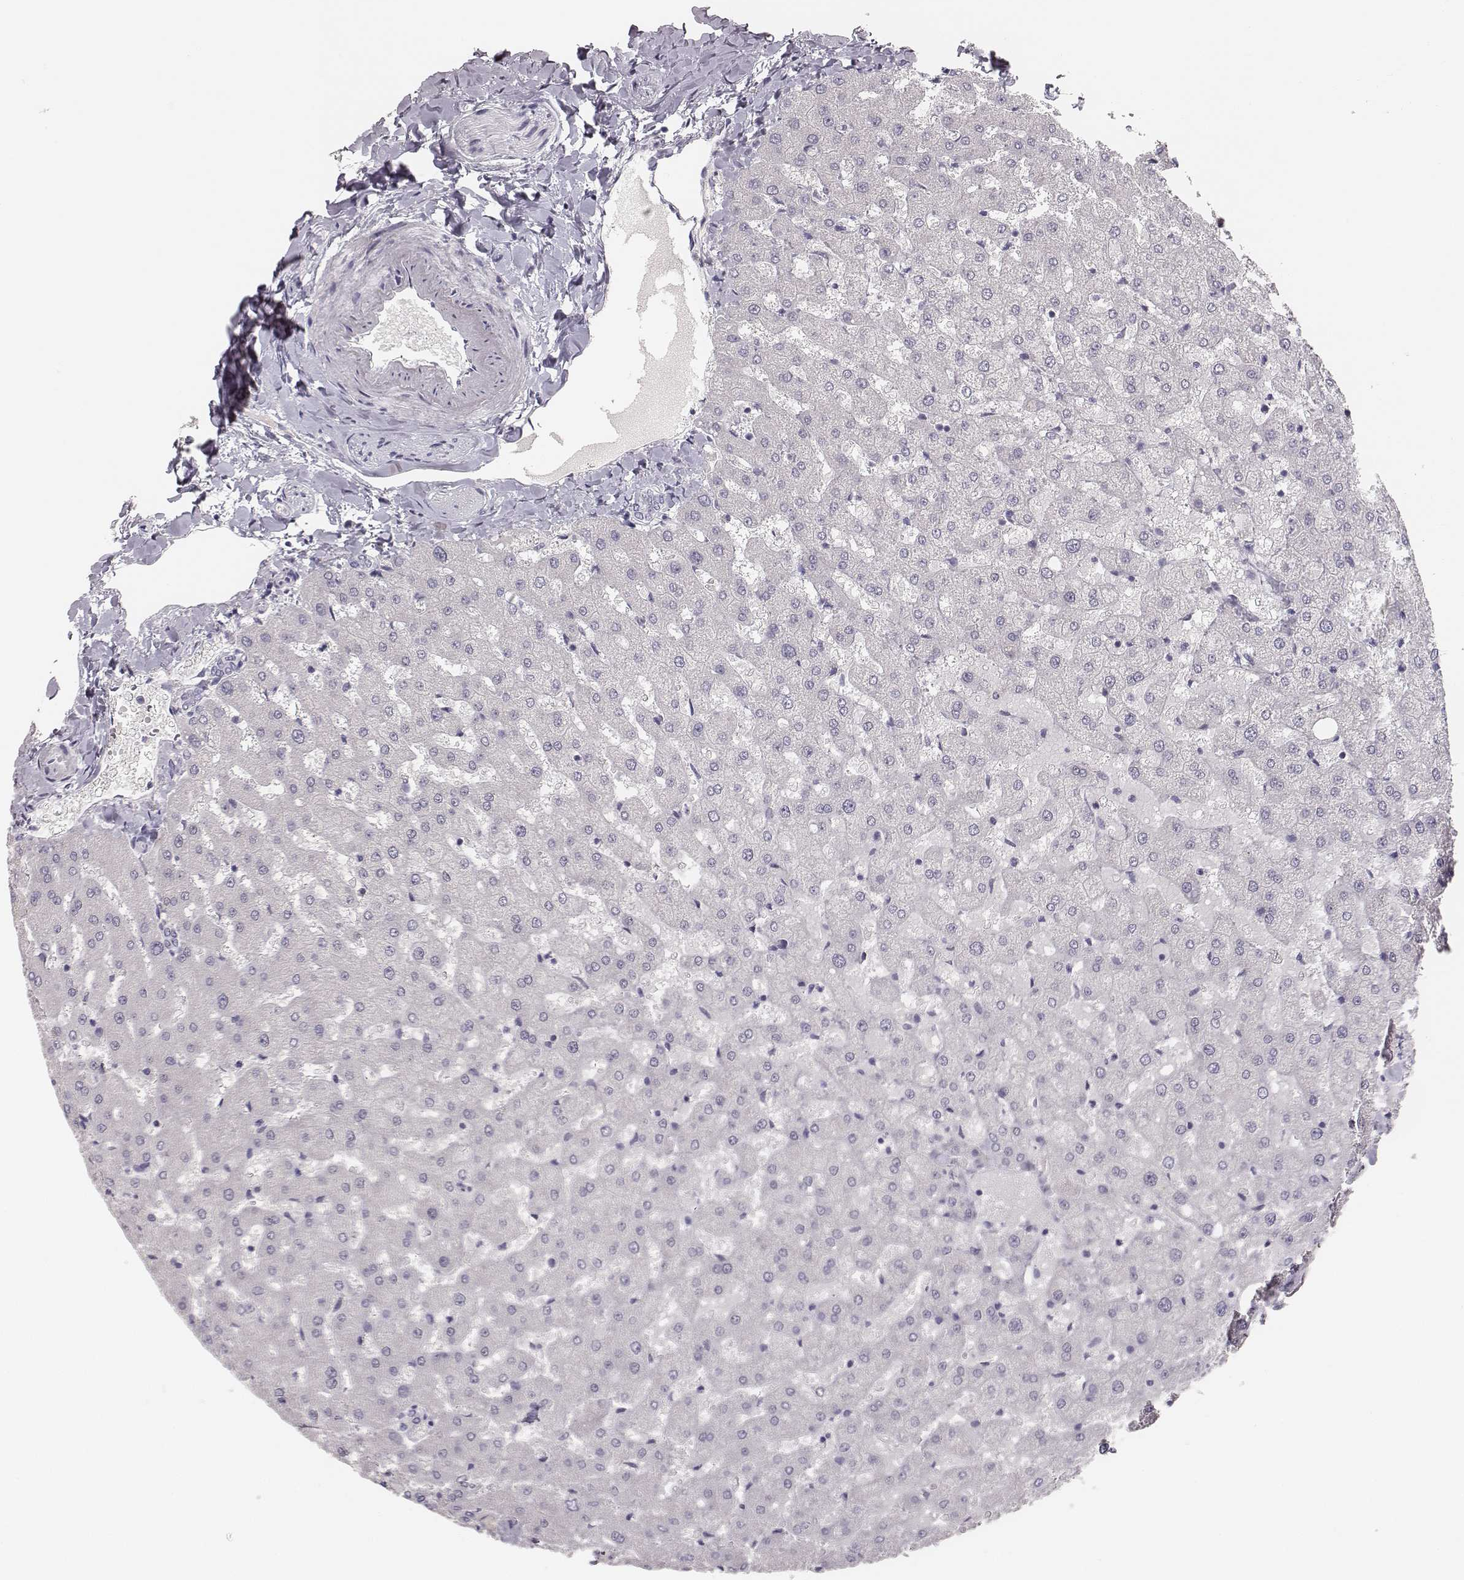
{"staining": {"intensity": "negative", "quantity": "none", "location": "none"}, "tissue": "liver", "cell_type": "Cholangiocytes", "image_type": "normal", "snomed": [{"axis": "morphology", "description": "Normal tissue, NOS"}, {"axis": "topography", "description": "Liver"}], "caption": "Immunohistochemical staining of unremarkable liver demonstrates no significant expression in cholangiocytes.", "gene": "MYH6", "patient": {"sex": "female", "age": 50}}